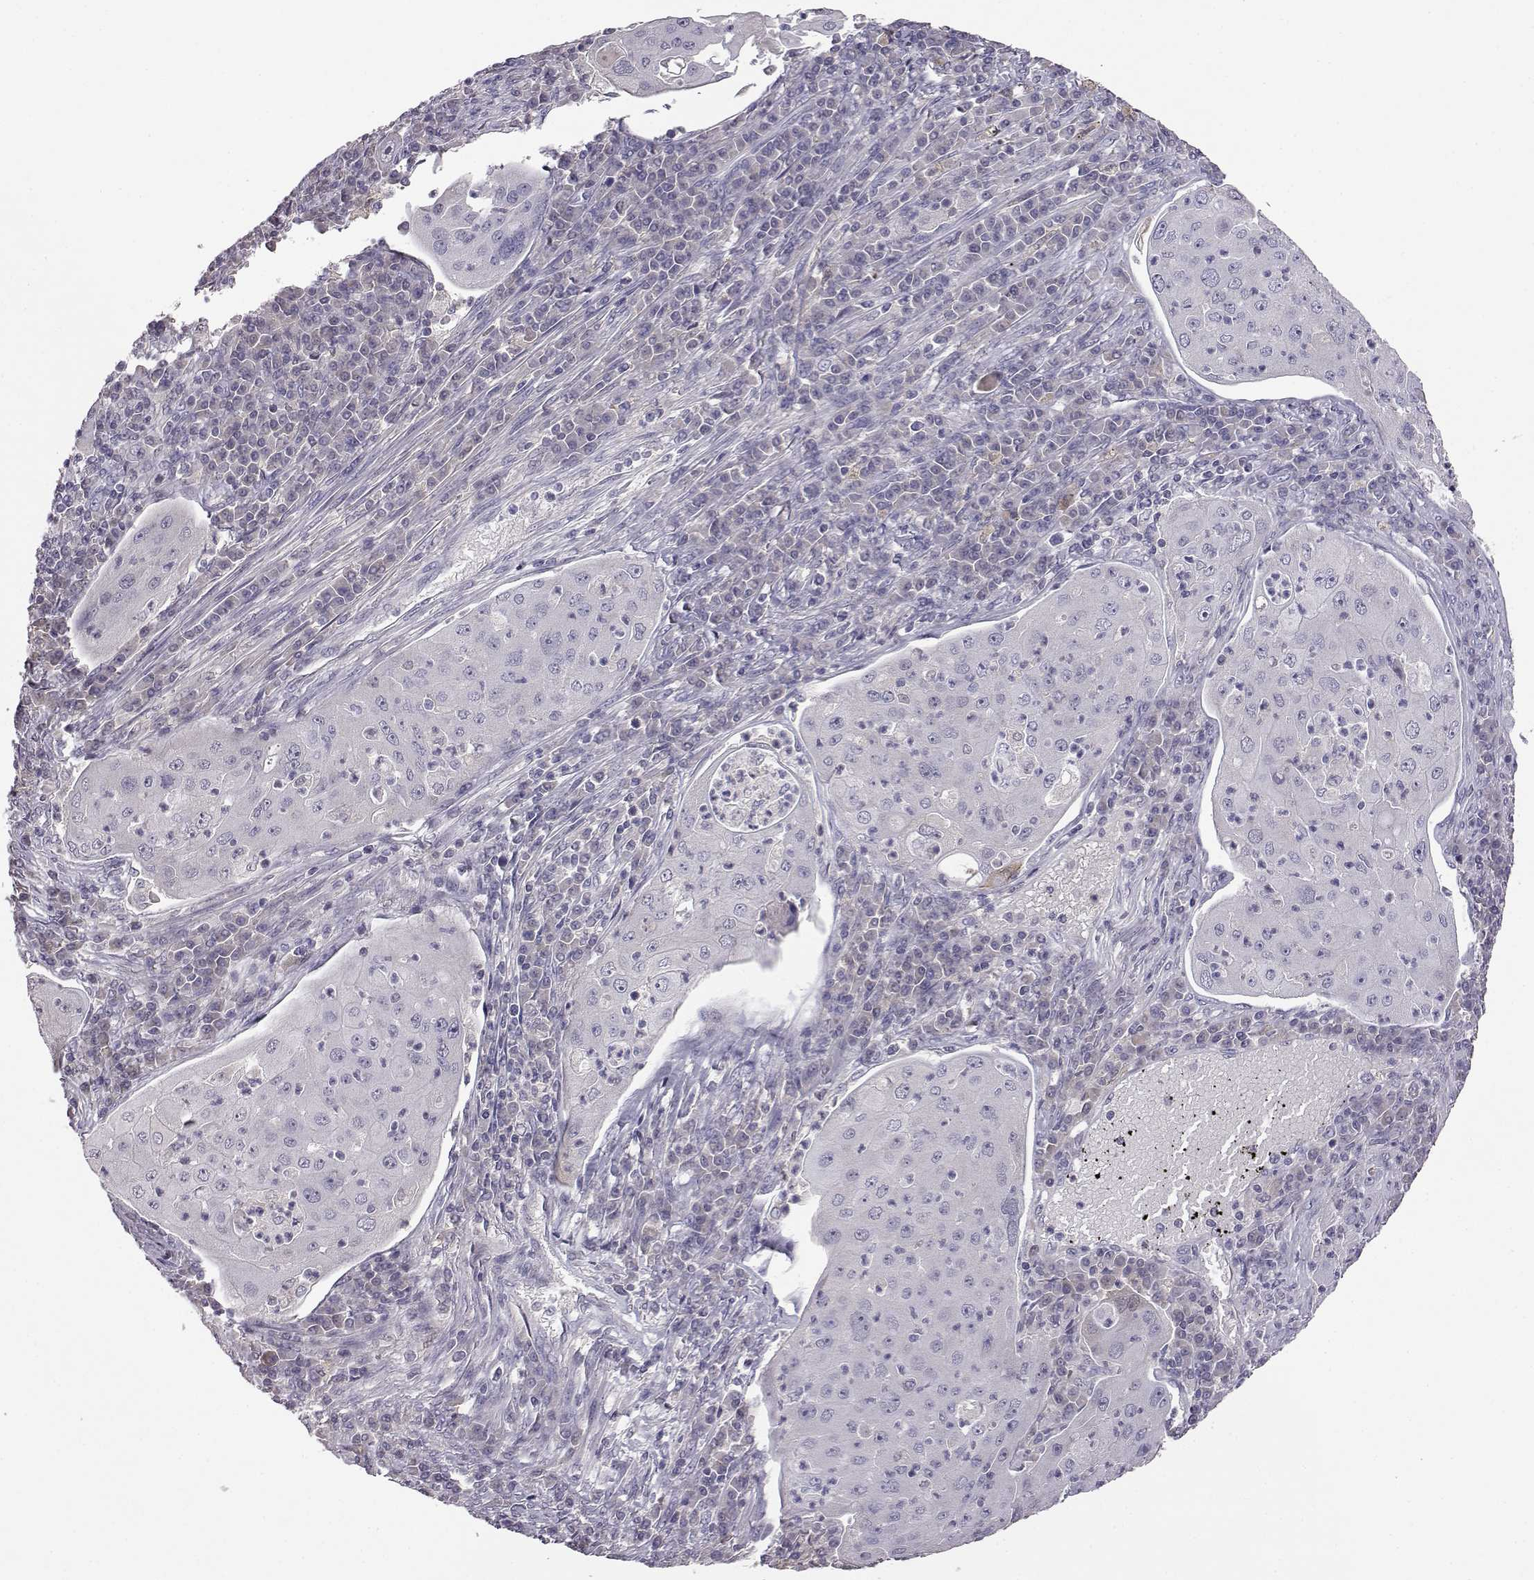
{"staining": {"intensity": "negative", "quantity": "none", "location": "none"}, "tissue": "lung cancer", "cell_type": "Tumor cells", "image_type": "cancer", "snomed": [{"axis": "morphology", "description": "Squamous cell carcinoma, NOS"}, {"axis": "topography", "description": "Lung"}], "caption": "An immunohistochemistry micrograph of lung squamous cell carcinoma is shown. There is no staining in tumor cells of lung squamous cell carcinoma.", "gene": "AKR1B1", "patient": {"sex": "female", "age": 59}}